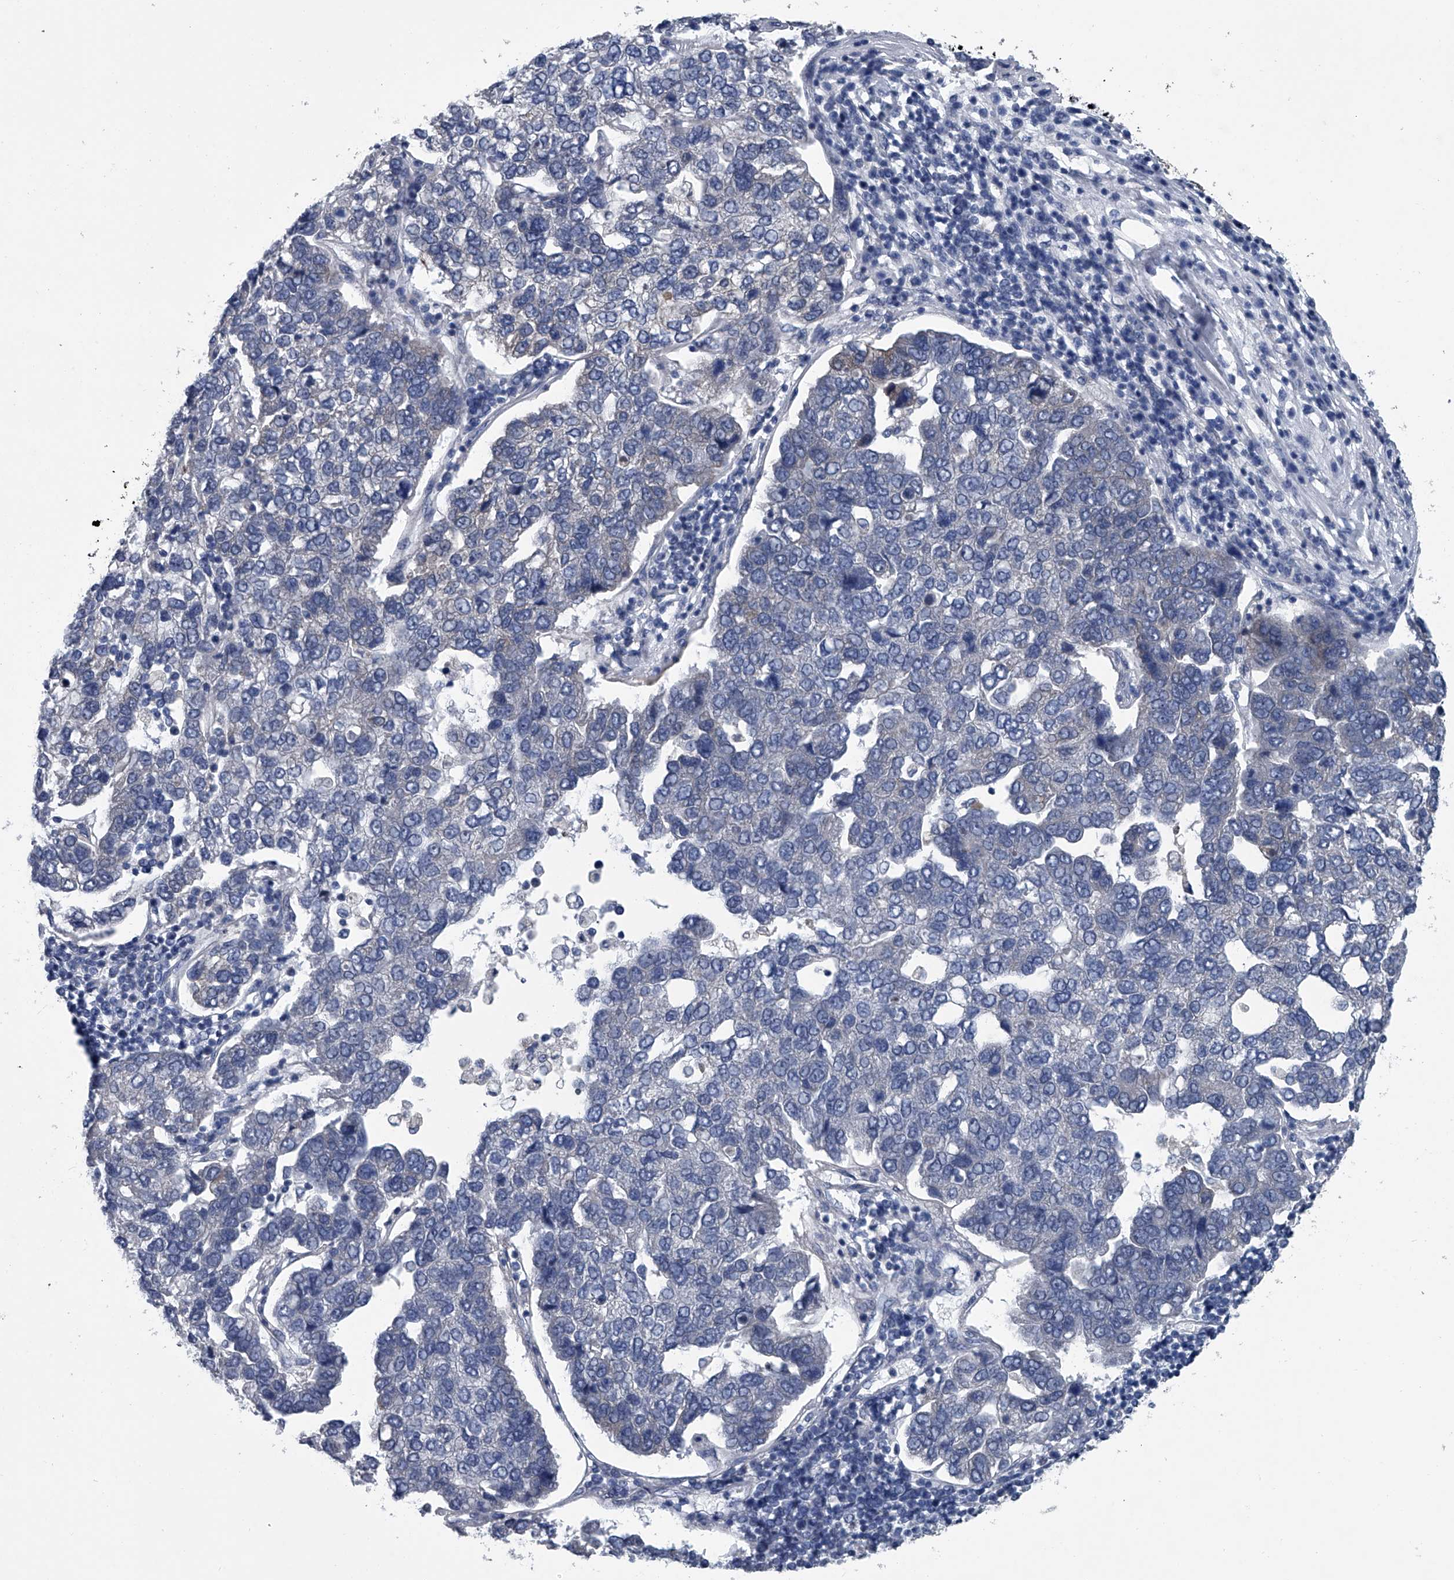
{"staining": {"intensity": "negative", "quantity": "none", "location": "none"}, "tissue": "pancreatic cancer", "cell_type": "Tumor cells", "image_type": "cancer", "snomed": [{"axis": "morphology", "description": "Adenocarcinoma, NOS"}, {"axis": "topography", "description": "Pancreas"}], "caption": "Immunohistochemistry of pancreatic adenocarcinoma exhibits no staining in tumor cells.", "gene": "PPP2R5D", "patient": {"sex": "female", "age": 61}}